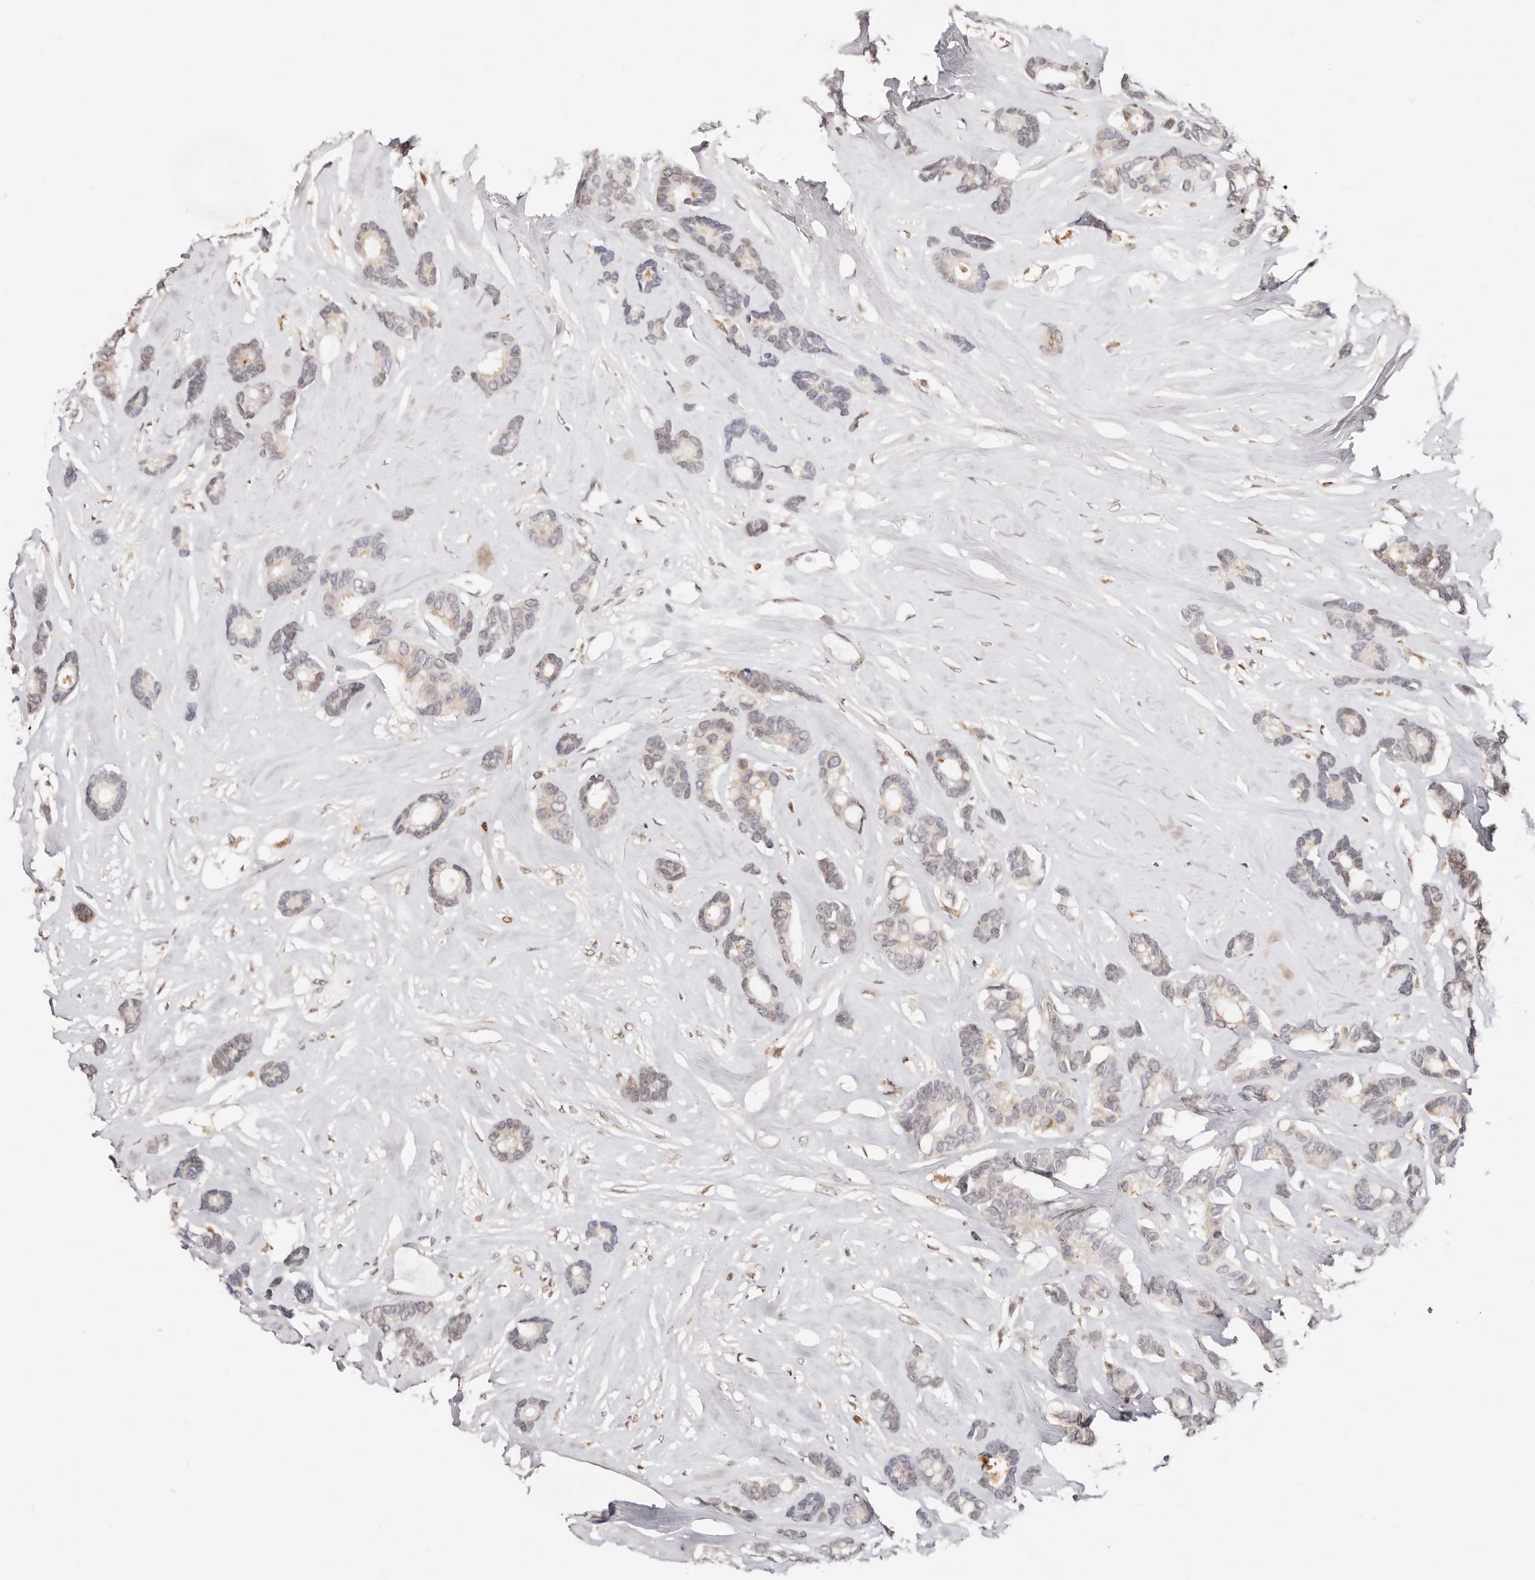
{"staining": {"intensity": "weak", "quantity": "<25%", "location": "cytoplasmic/membranous"}, "tissue": "breast cancer", "cell_type": "Tumor cells", "image_type": "cancer", "snomed": [{"axis": "morphology", "description": "Duct carcinoma"}, {"axis": "topography", "description": "Breast"}], "caption": "Immunohistochemistry photomicrograph of neoplastic tissue: breast cancer stained with DAB (3,3'-diaminobenzidine) reveals no significant protein staining in tumor cells.", "gene": "IQGAP3", "patient": {"sex": "female", "age": 87}}